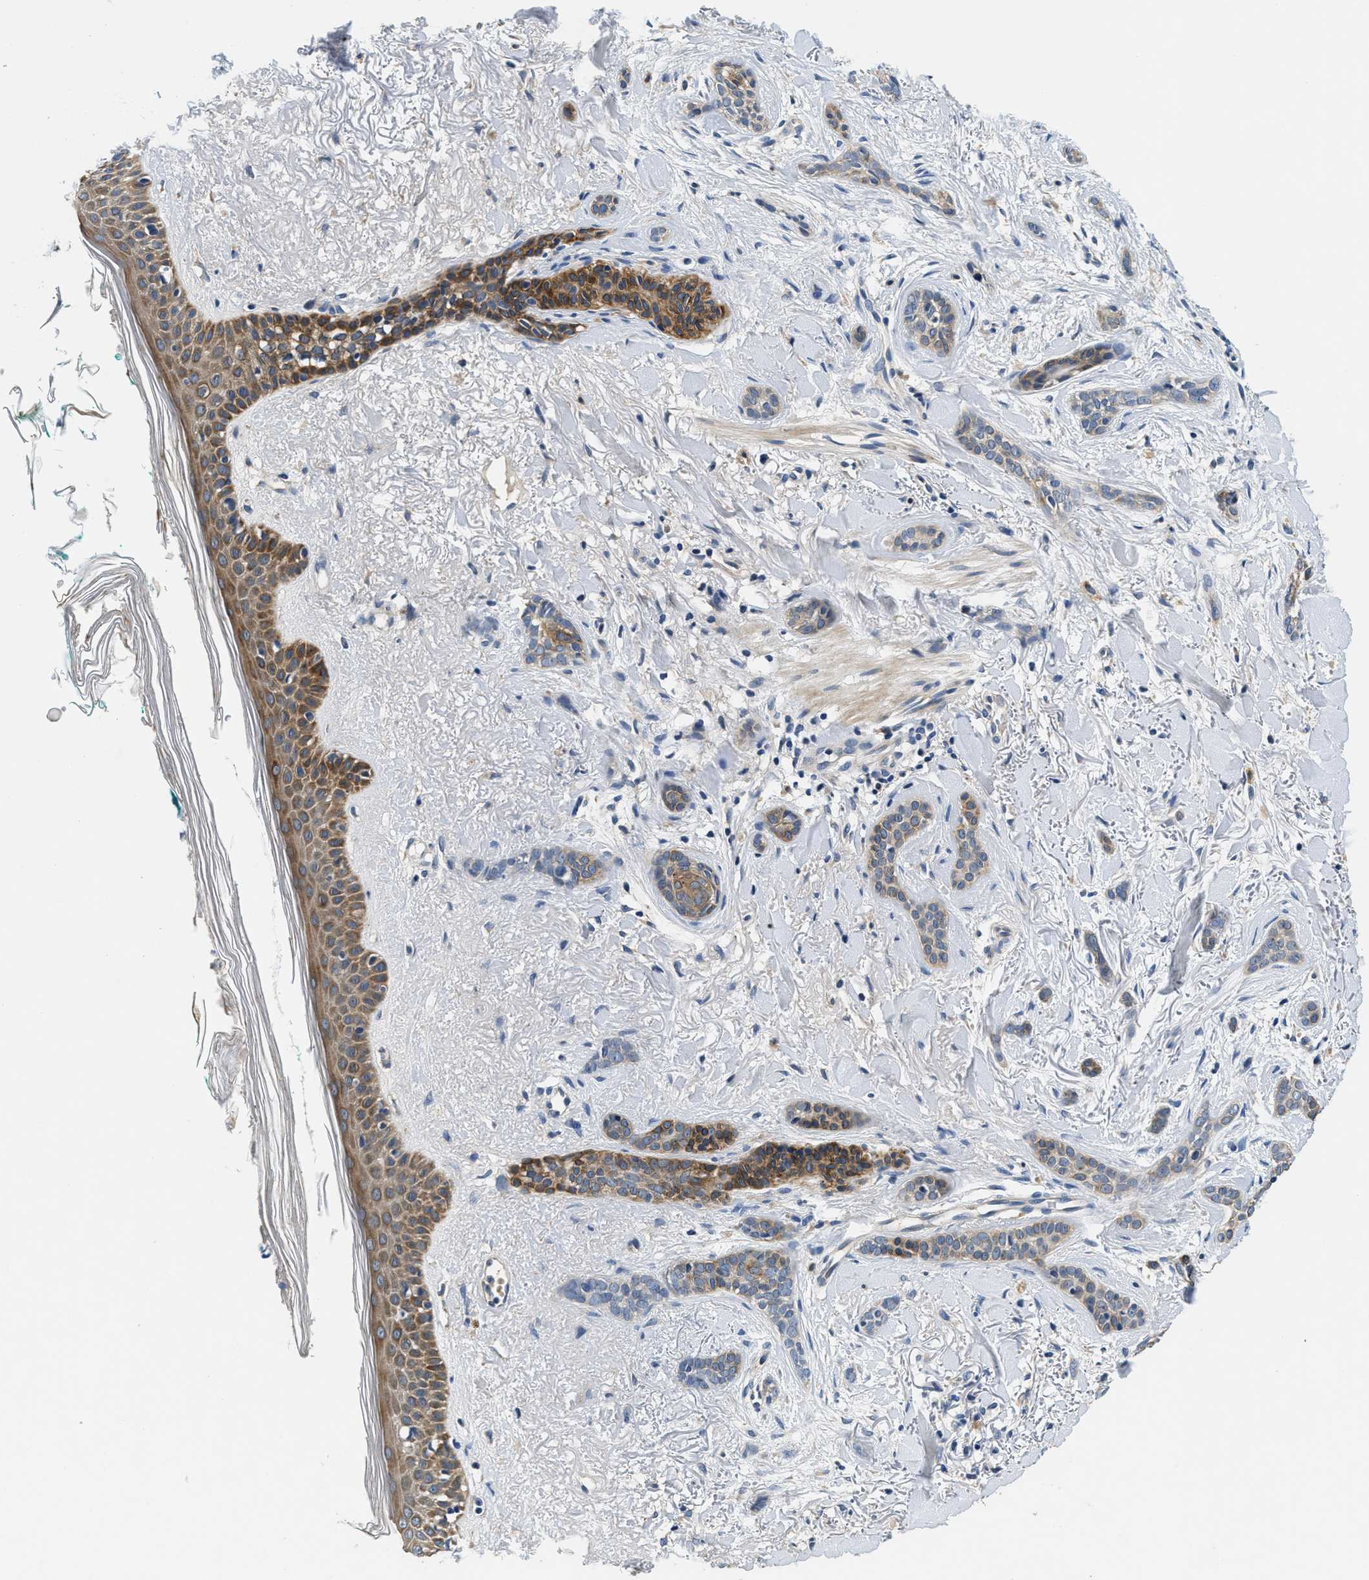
{"staining": {"intensity": "moderate", "quantity": "<25%", "location": "cytoplasmic/membranous"}, "tissue": "skin cancer", "cell_type": "Tumor cells", "image_type": "cancer", "snomed": [{"axis": "morphology", "description": "Basal cell carcinoma"}, {"axis": "morphology", "description": "Adnexal tumor, benign"}, {"axis": "topography", "description": "Skin"}], "caption": "Brown immunohistochemical staining in benign adnexal tumor (skin) reveals moderate cytoplasmic/membranous expression in approximately <25% of tumor cells.", "gene": "ALDH3A2", "patient": {"sex": "female", "age": 42}}